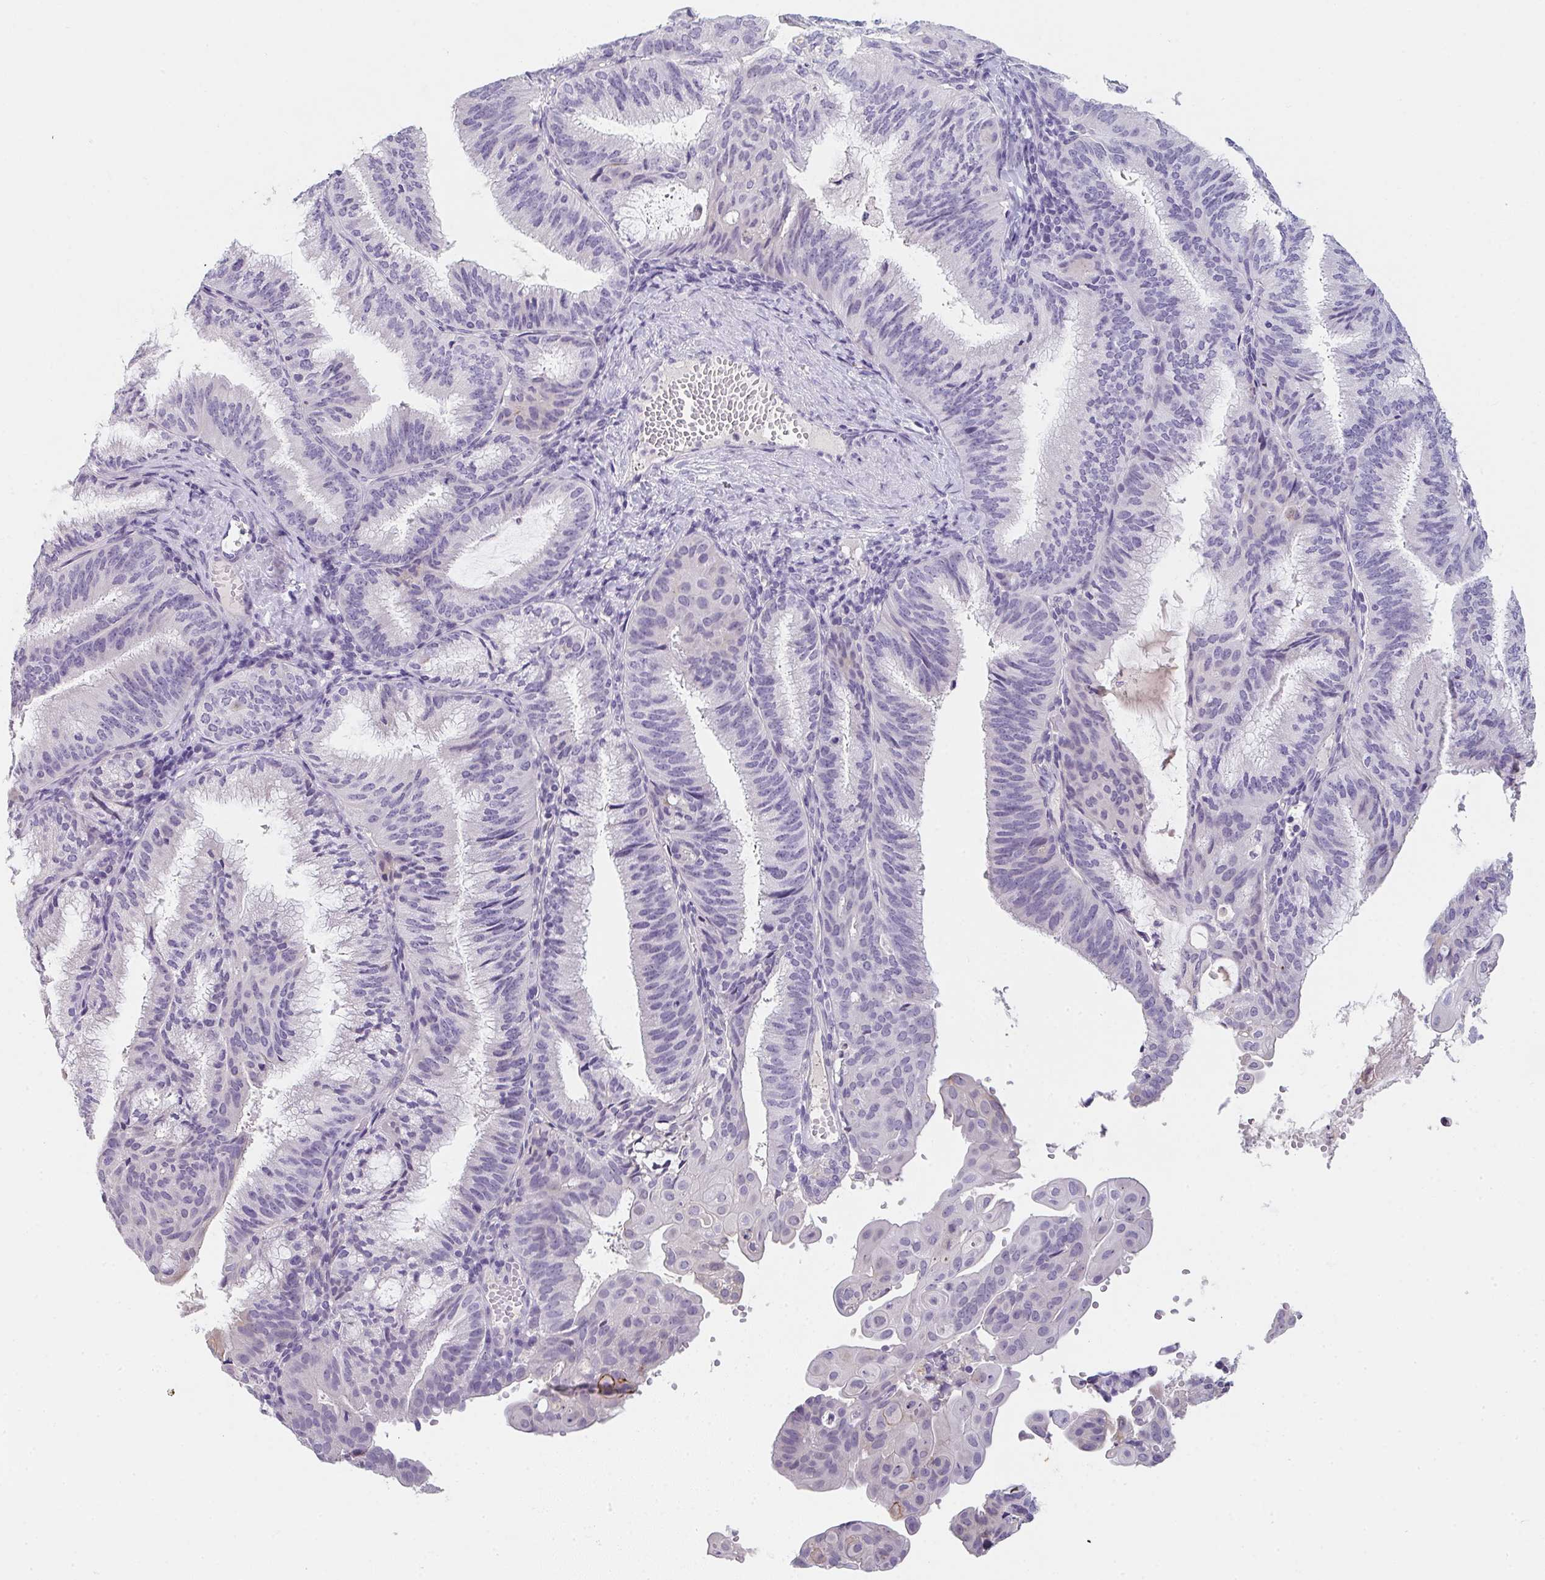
{"staining": {"intensity": "negative", "quantity": "none", "location": "none"}, "tissue": "endometrial cancer", "cell_type": "Tumor cells", "image_type": "cancer", "snomed": [{"axis": "morphology", "description": "Adenocarcinoma, NOS"}, {"axis": "topography", "description": "Endometrium"}], "caption": "This is an immunohistochemistry (IHC) histopathology image of human adenocarcinoma (endometrial). There is no positivity in tumor cells.", "gene": "C1QTNF8", "patient": {"sex": "female", "age": 49}}